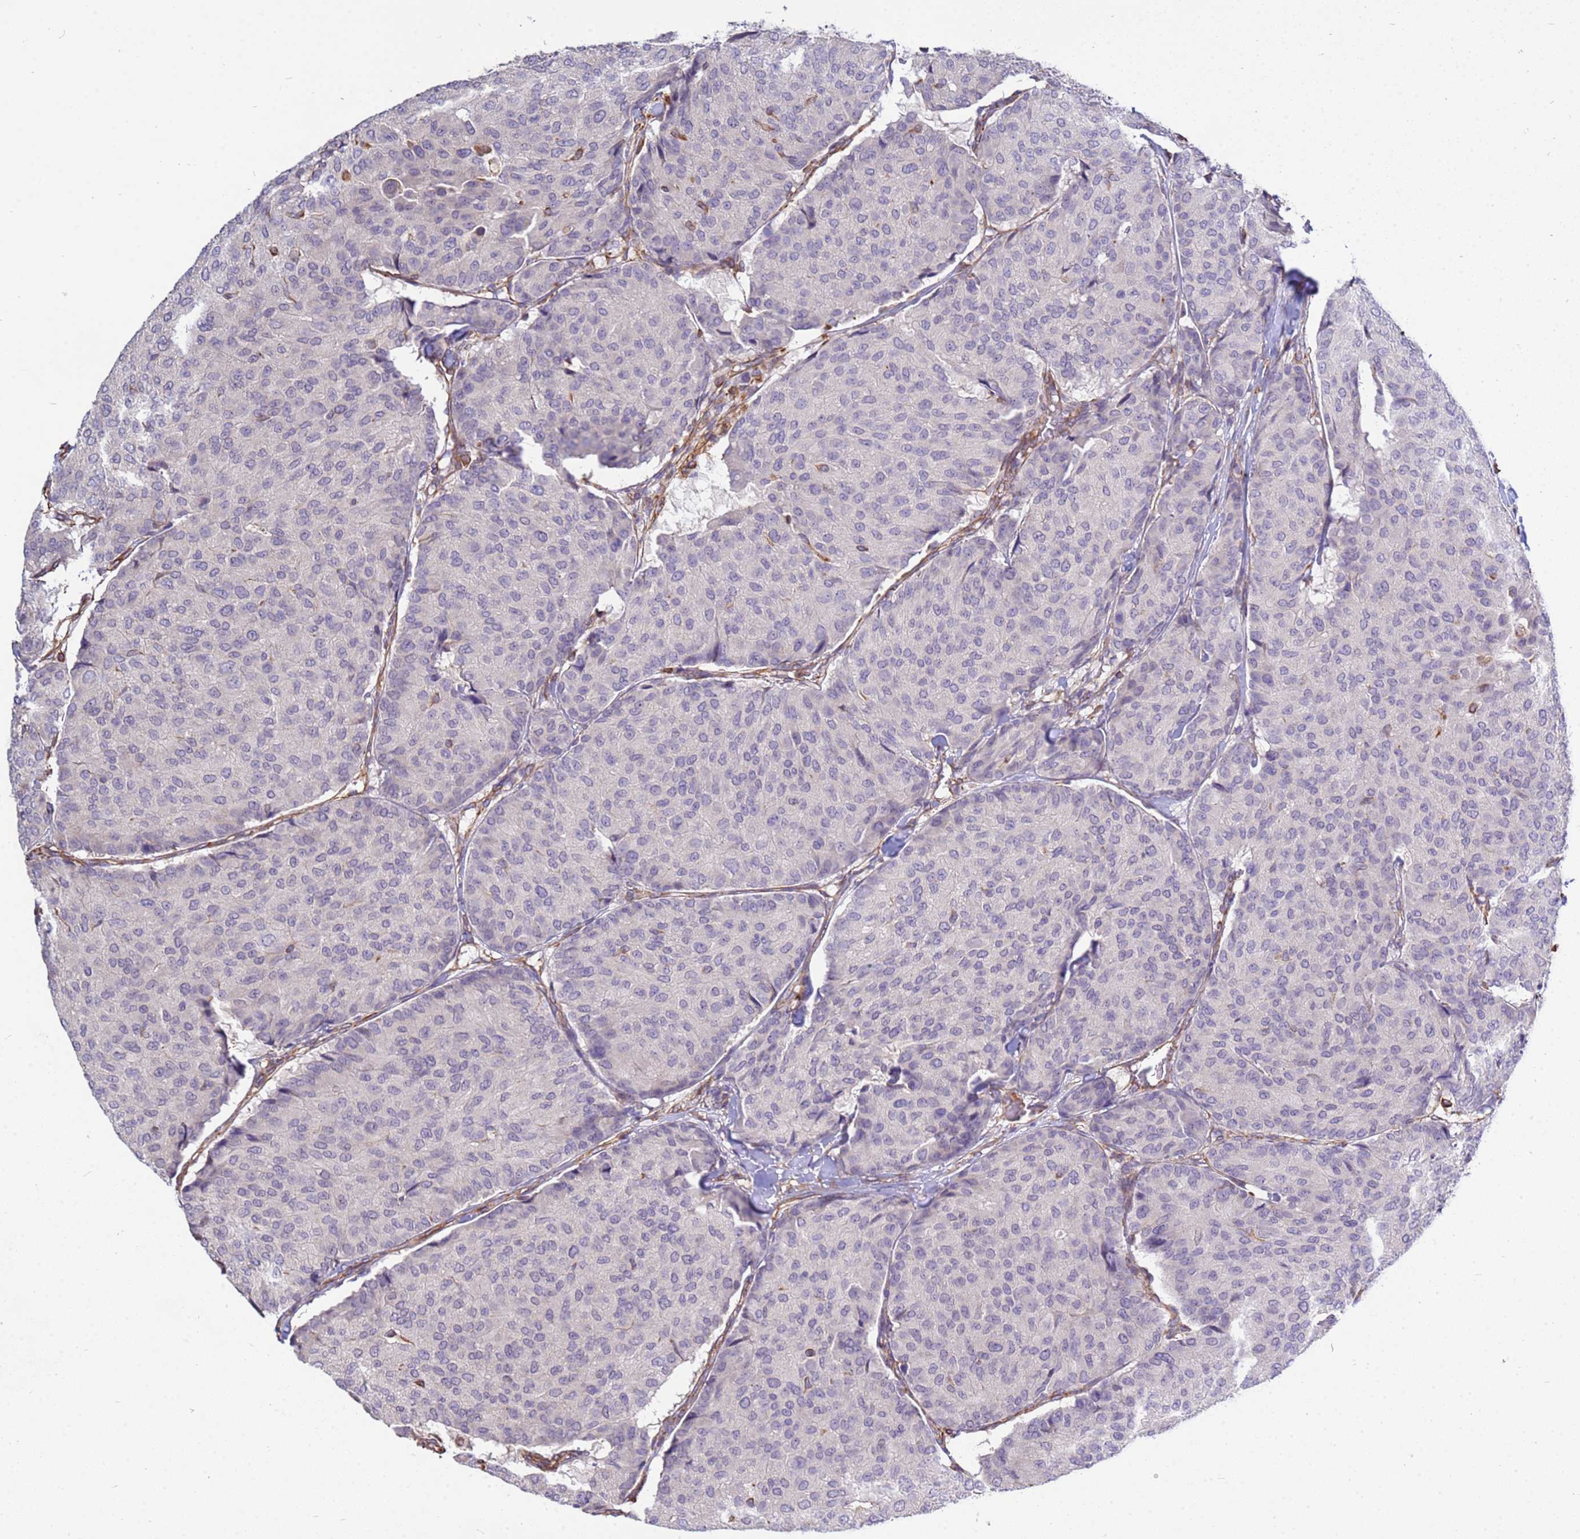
{"staining": {"intensity": "negative", "quantity": "none", "location": "none"}, "tissue": "breast cancer", "cell_type": "Tumor cells", "image_type": "cancer", "snomed": [{"axis": "morphology", "description": "Duct carcinoma"}, {"axis": "topography", "description": "Breast"}], "caption": "The IHC image has no significant expression in tumor cells of intraductal carcinoma (breast) tissue. (Stains: DAB IHC with hematoxylin counter stain, Microscopy: brightfield microscopy at high magnification).", "gene": "TCEAL3", "patient": {"sex": "female", "age": 75}}